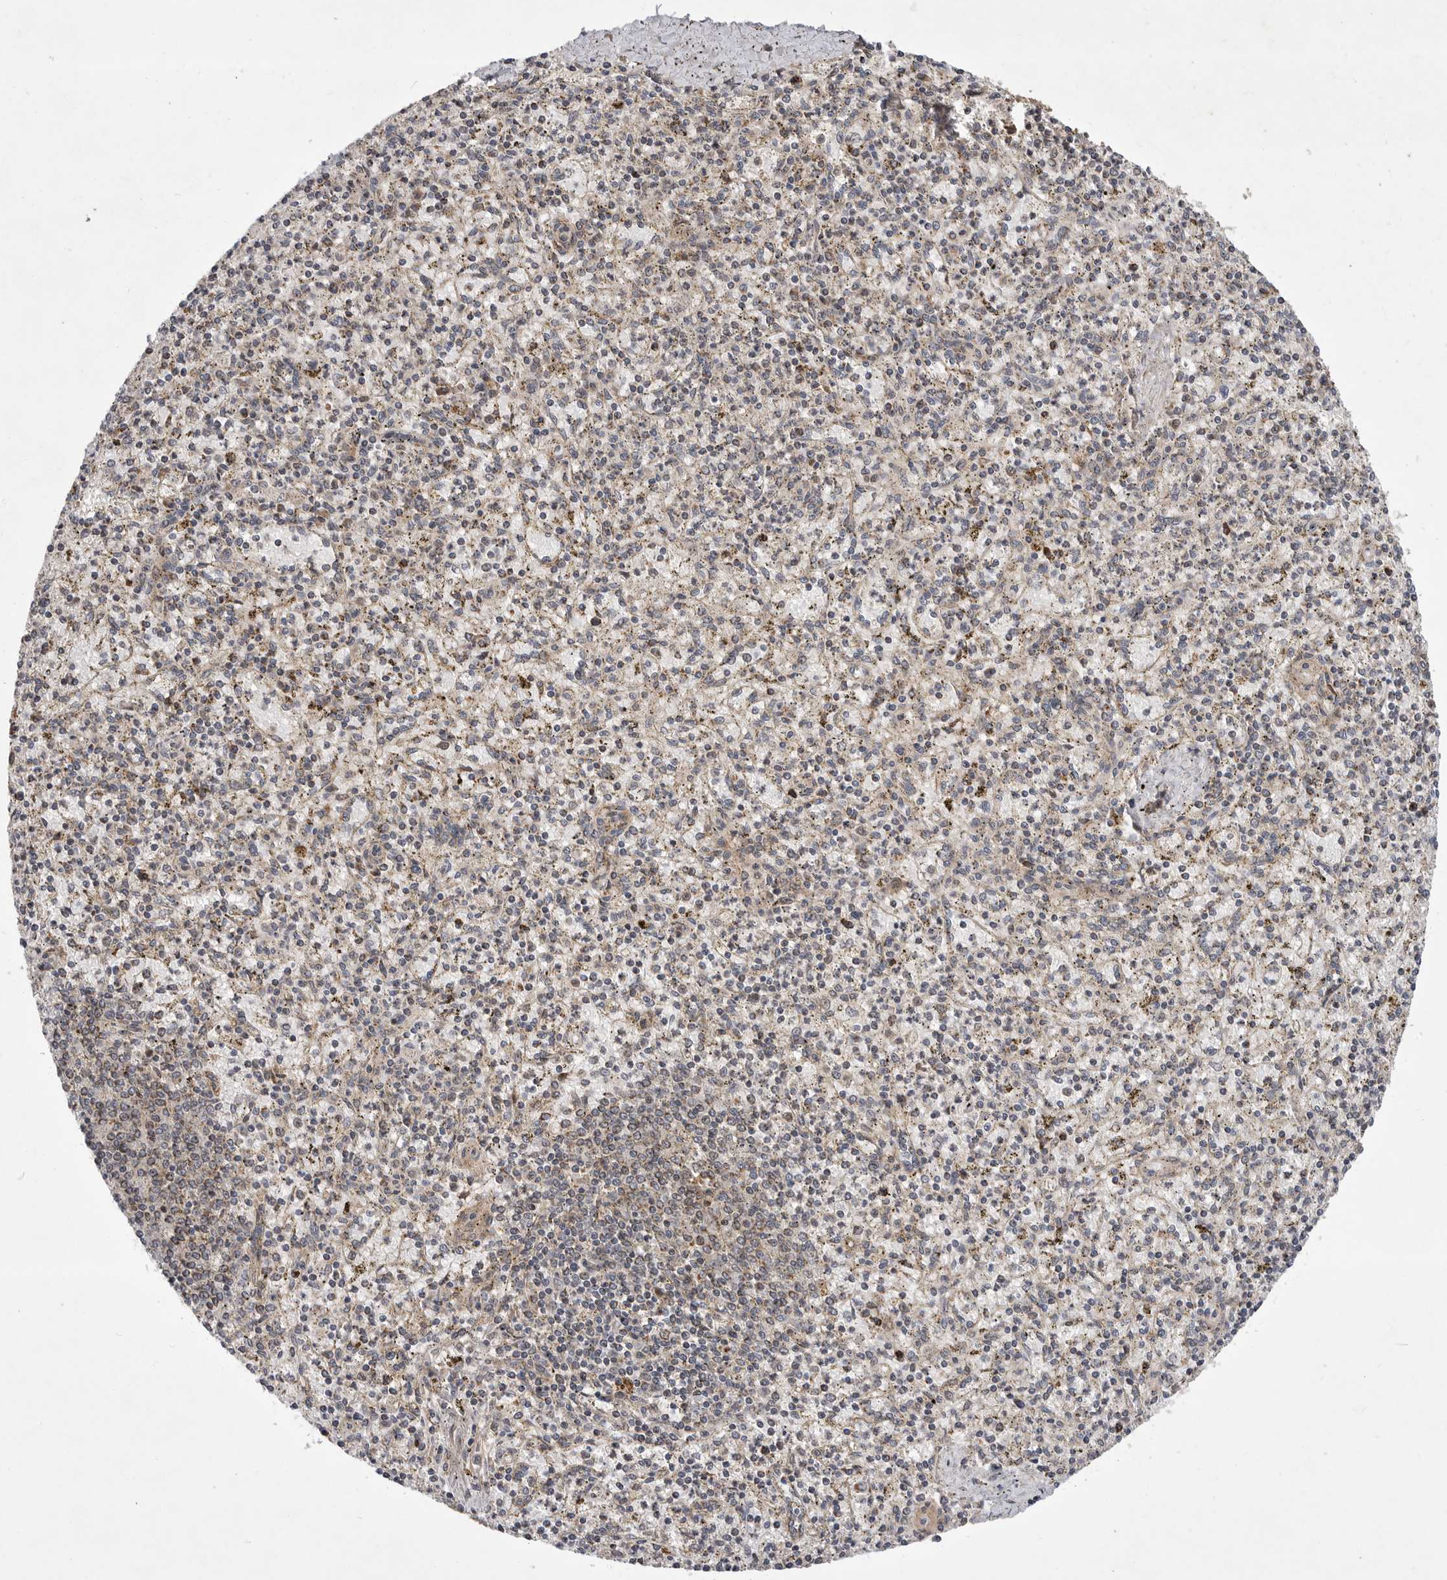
{"staining": {"intensity": "moderate", "quantity": "<25%", "location": "cytoplasmic/membranous"}, "tissue": "spleen", "cell_type": "Cells in red pulp", "image_type": "normal", "snomed": [{"axis": "morphology", "description": "Normal tissue, NOS"}, {"axis": "topography", "description": "Spleen"}], "caption": "Immunohistochemical staining of benign spleen shows moderate cytoplasmic/membranous protein expression in about <25% of cells in red pulp. The staining was performed using DAB, with brown indicating positive protein expression. Nuclei are stained blue with hematoxylin.", "gene": "KYAT3", "patient": {"sex": "male", "age": 72}}